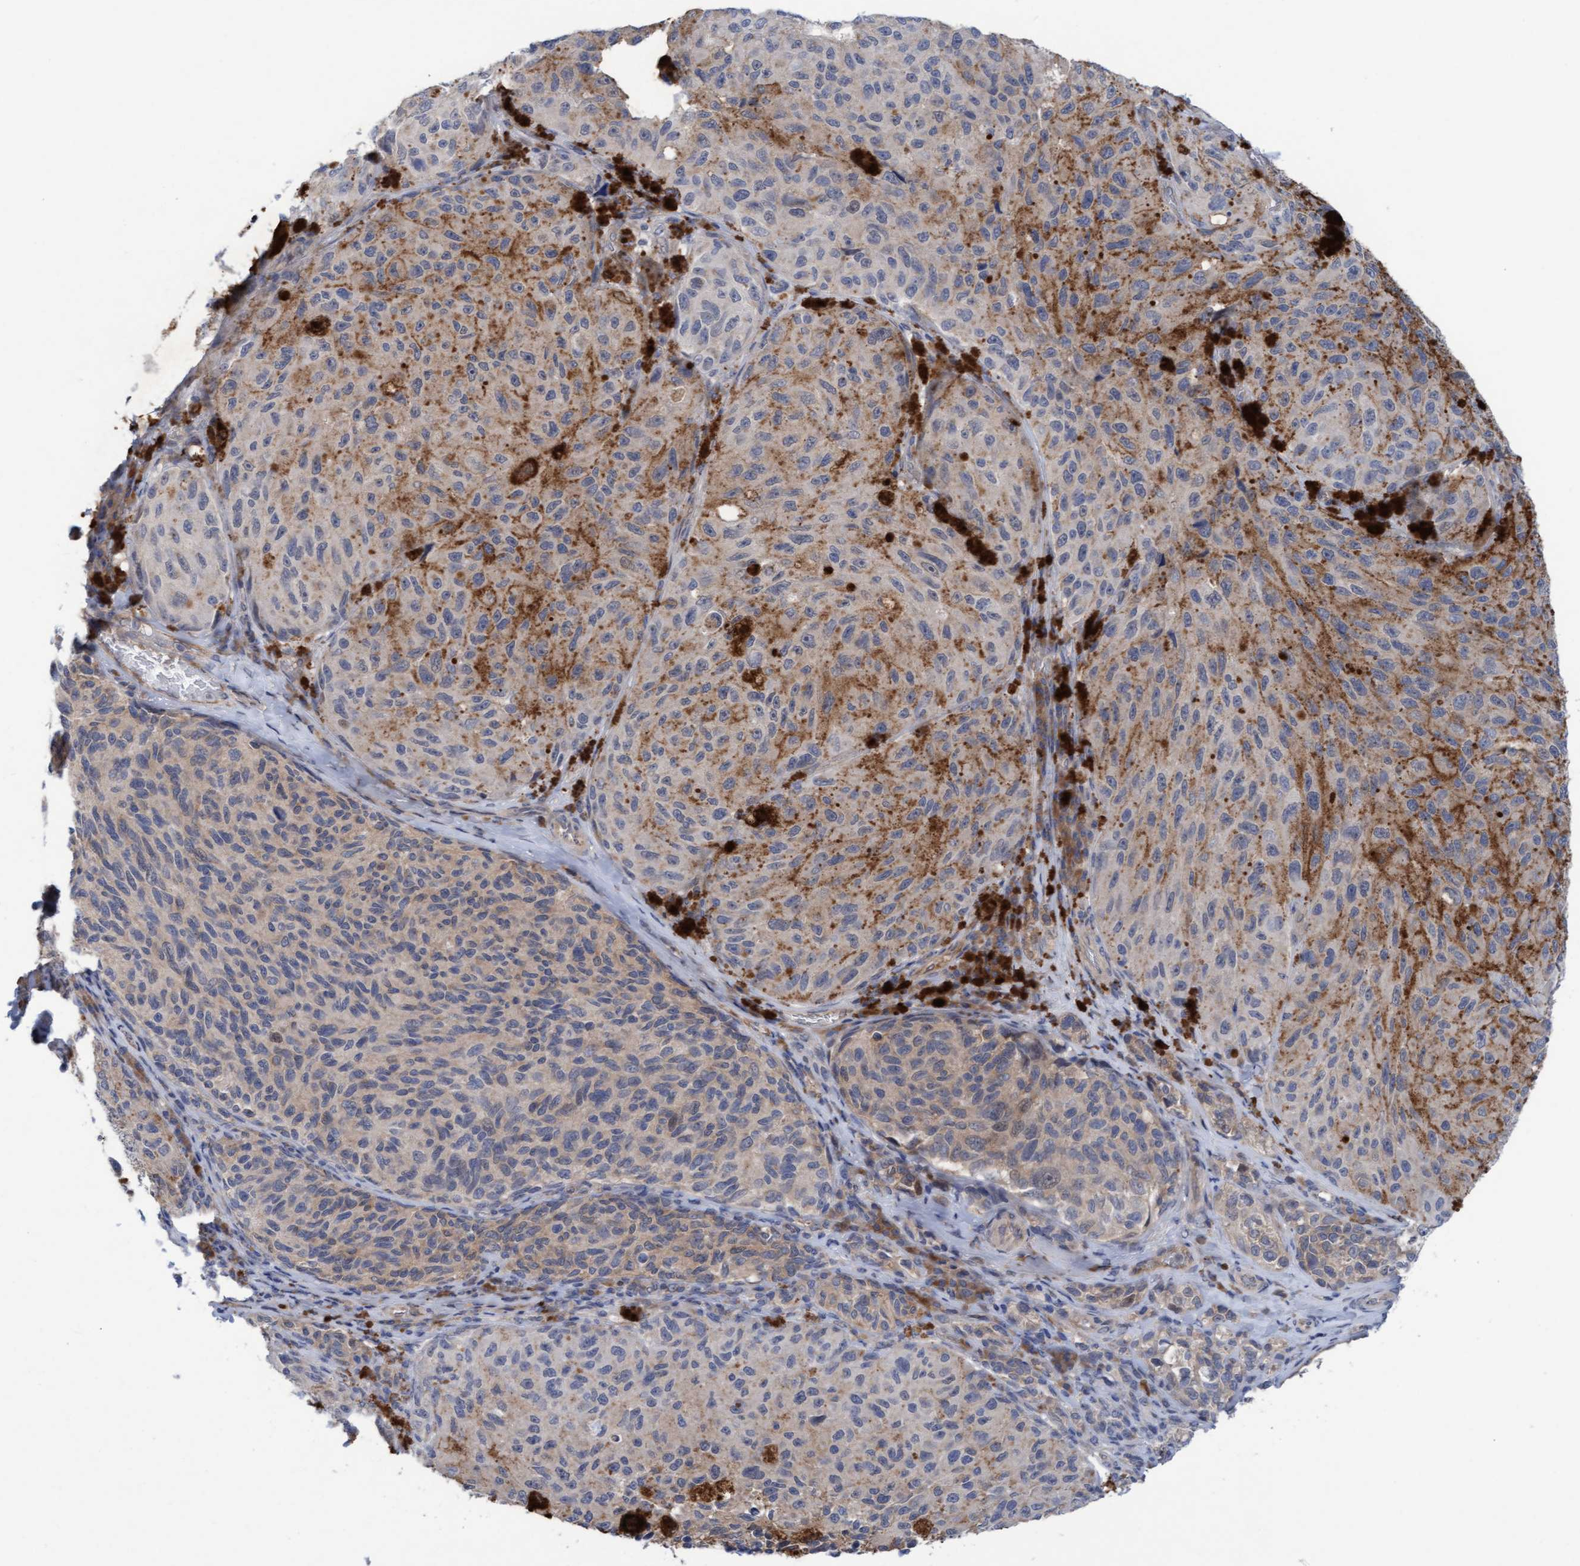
{"staining": {"intensity": "weak", "quantity": ">75%", "location": "cytoplasmic/membranous"}, "tissue": "melanoma", "cell_type": "Tumor cells", "image_type": "cancer", "snomed": [{"axis": "morphology", "description": "Malignant melanoma, NOS"}, {"axis": "topography", "description": "Skin"}], "caption": "Protein expression analysis of human melanoma reveals weak cytoplasmic/membranous expression in approximately >75% of tumor cells.", "gene": "PLCD1", "patient": {"sex": "female", "age": 73}}